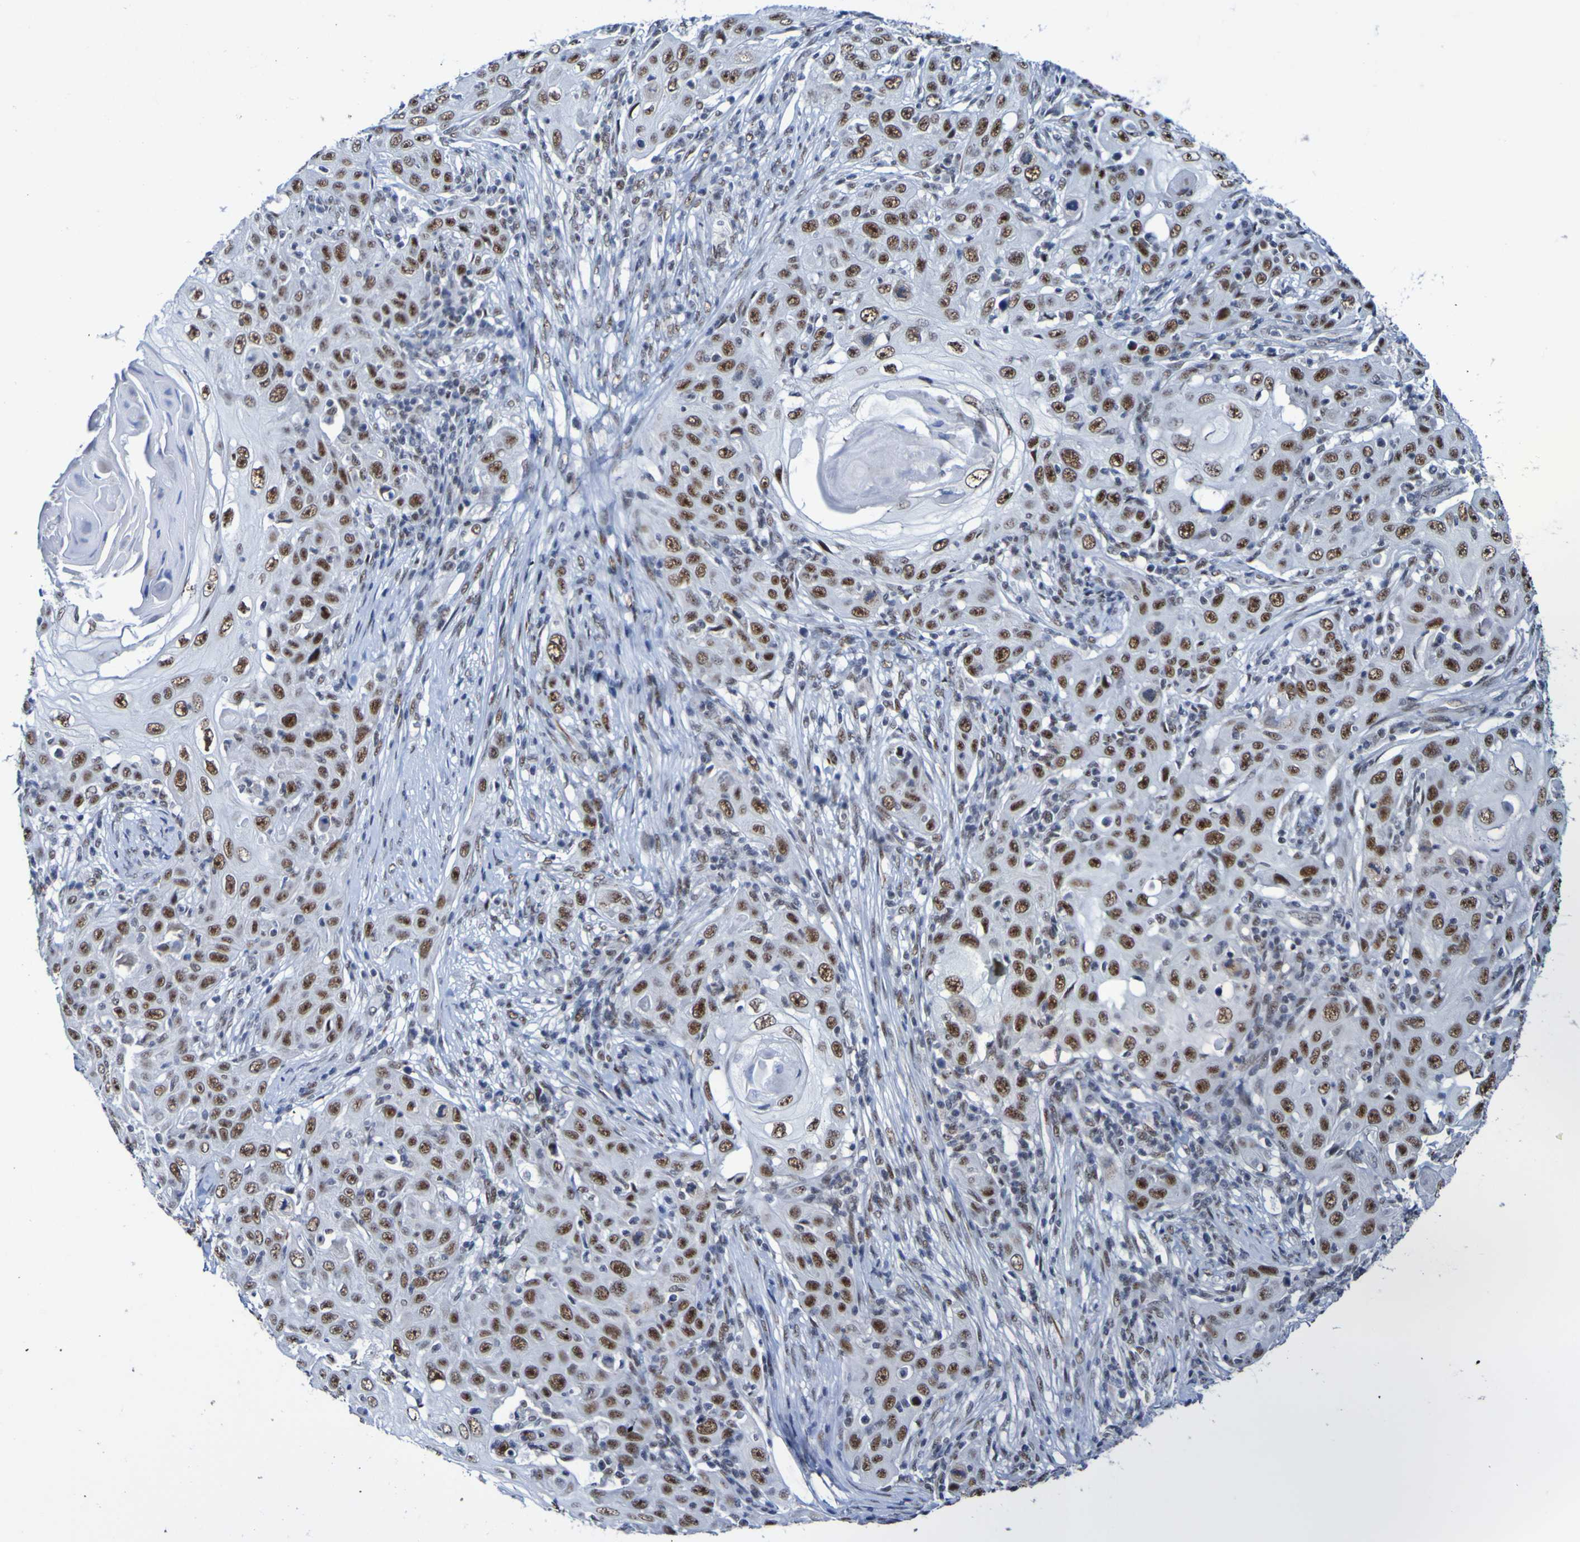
{"staining": {"intensity": "strong", "quantity": "25%-75%", "location": "nuclear"}, "tissue": "skin cancer", "cell_type": "Tumor cells", "image_type": "cancer", "snomed": [{"axis": "morphology", "description": "Squamous cell carcinoma, NOS"}, {"axis": "topography", "description": "Skin"}], "caption": "This photomicrograph reveals IHC staining of human skin cancer, with high strong nuclear staining in approximately 25%-75% of tumor cells.", "gene": "CDC5L", "patient": {"sex": "female", "age": 88}}